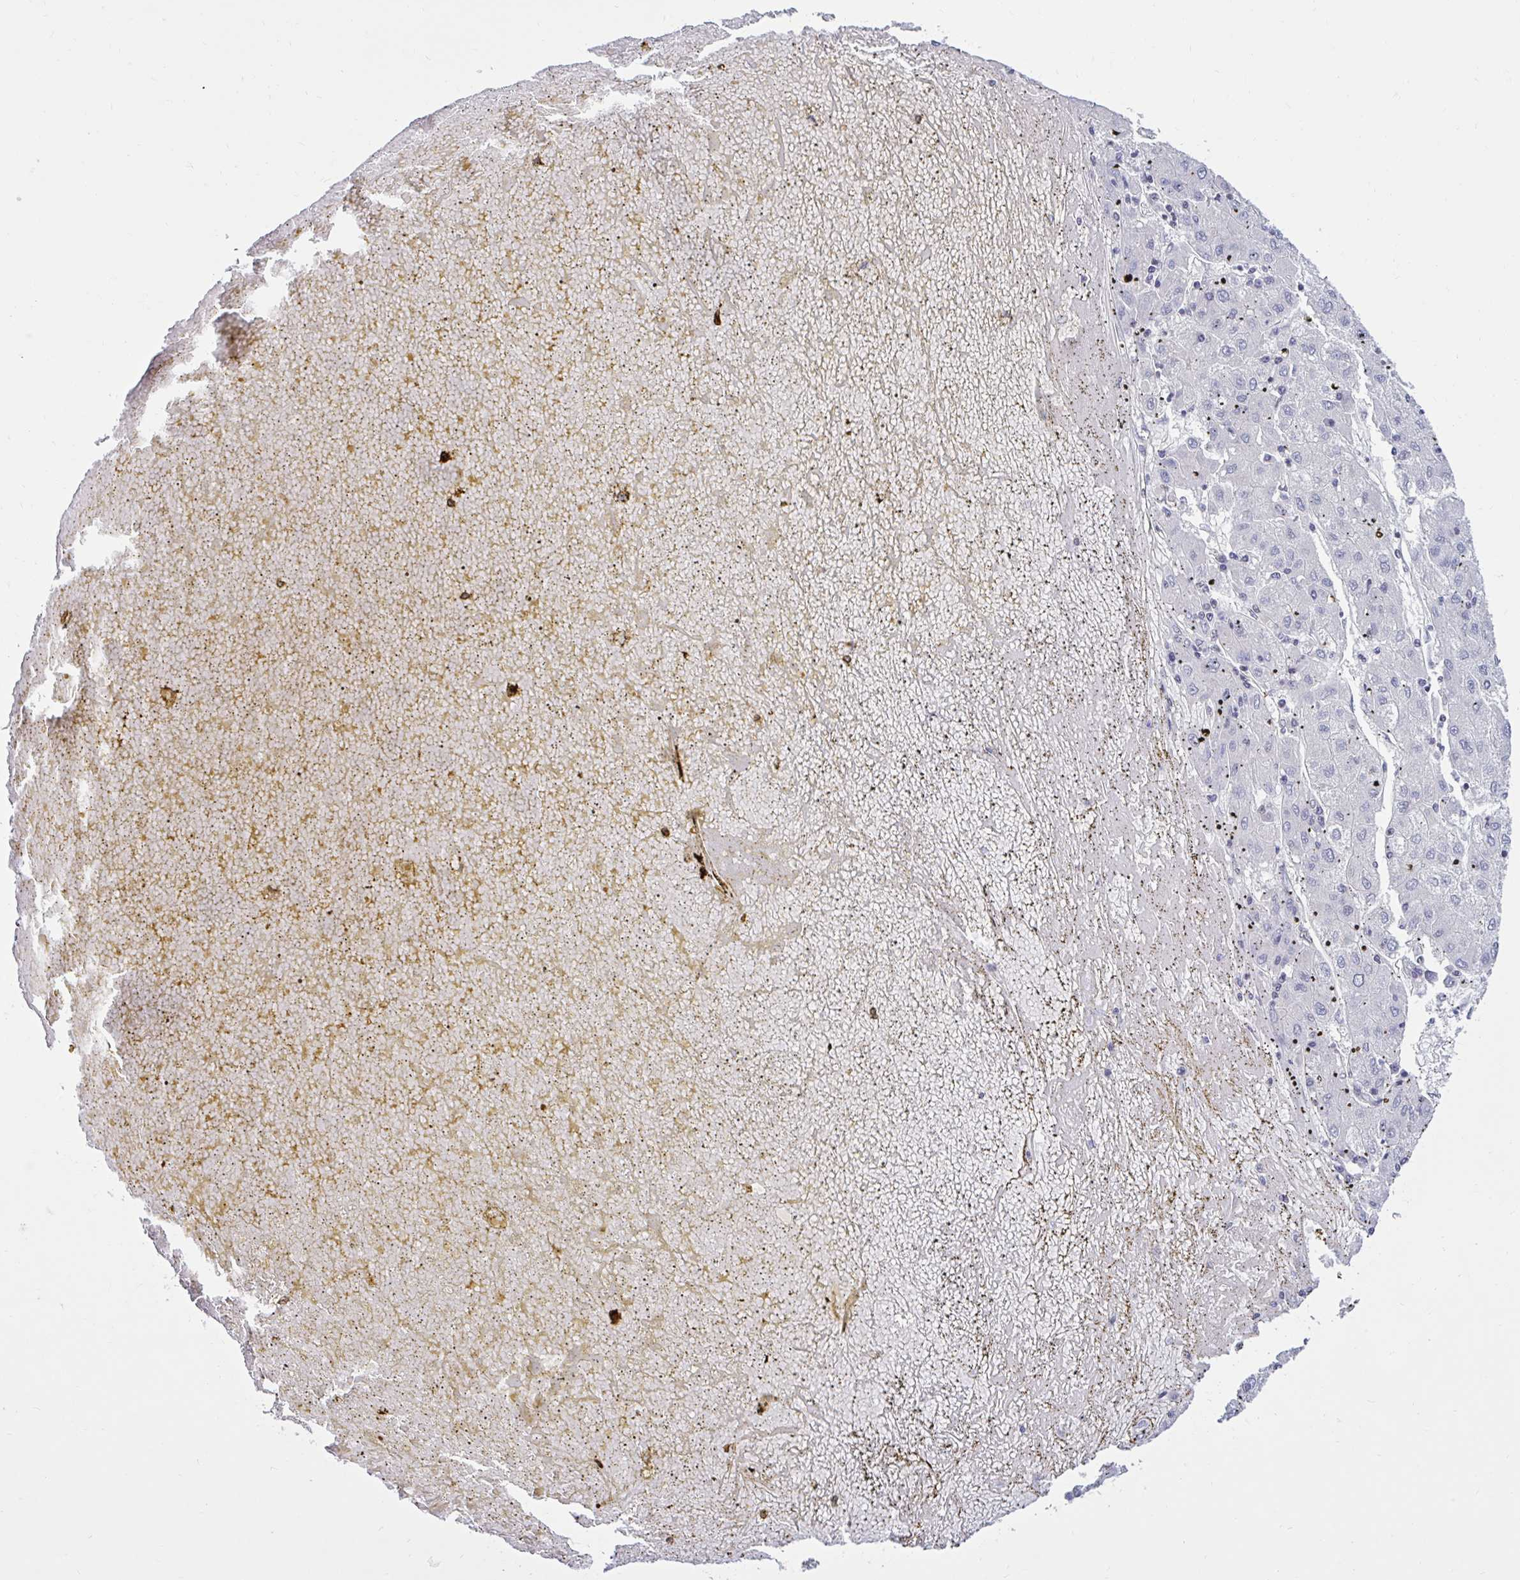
{"staining": {"intensity": "negative", "quantity": "none", "location": "none"}, "tissue": "liver cancer", "cell_type": "Tumor cells", "image_type": "cancer", "snomed": [{"axis": "morphology", "description": "Carcinoma, Hepatocellular, NOS"}, {"axis": "topography", "description": "Liver"}], "caption": "Immunohistochemistry micrograph of human liver cancer (hepatocellular carcinoma) stained for a protein (brown), which shows no positivity in tumor cells.", "gene": "ARPP19", "patient": {"sex": "male", "age": 72}}